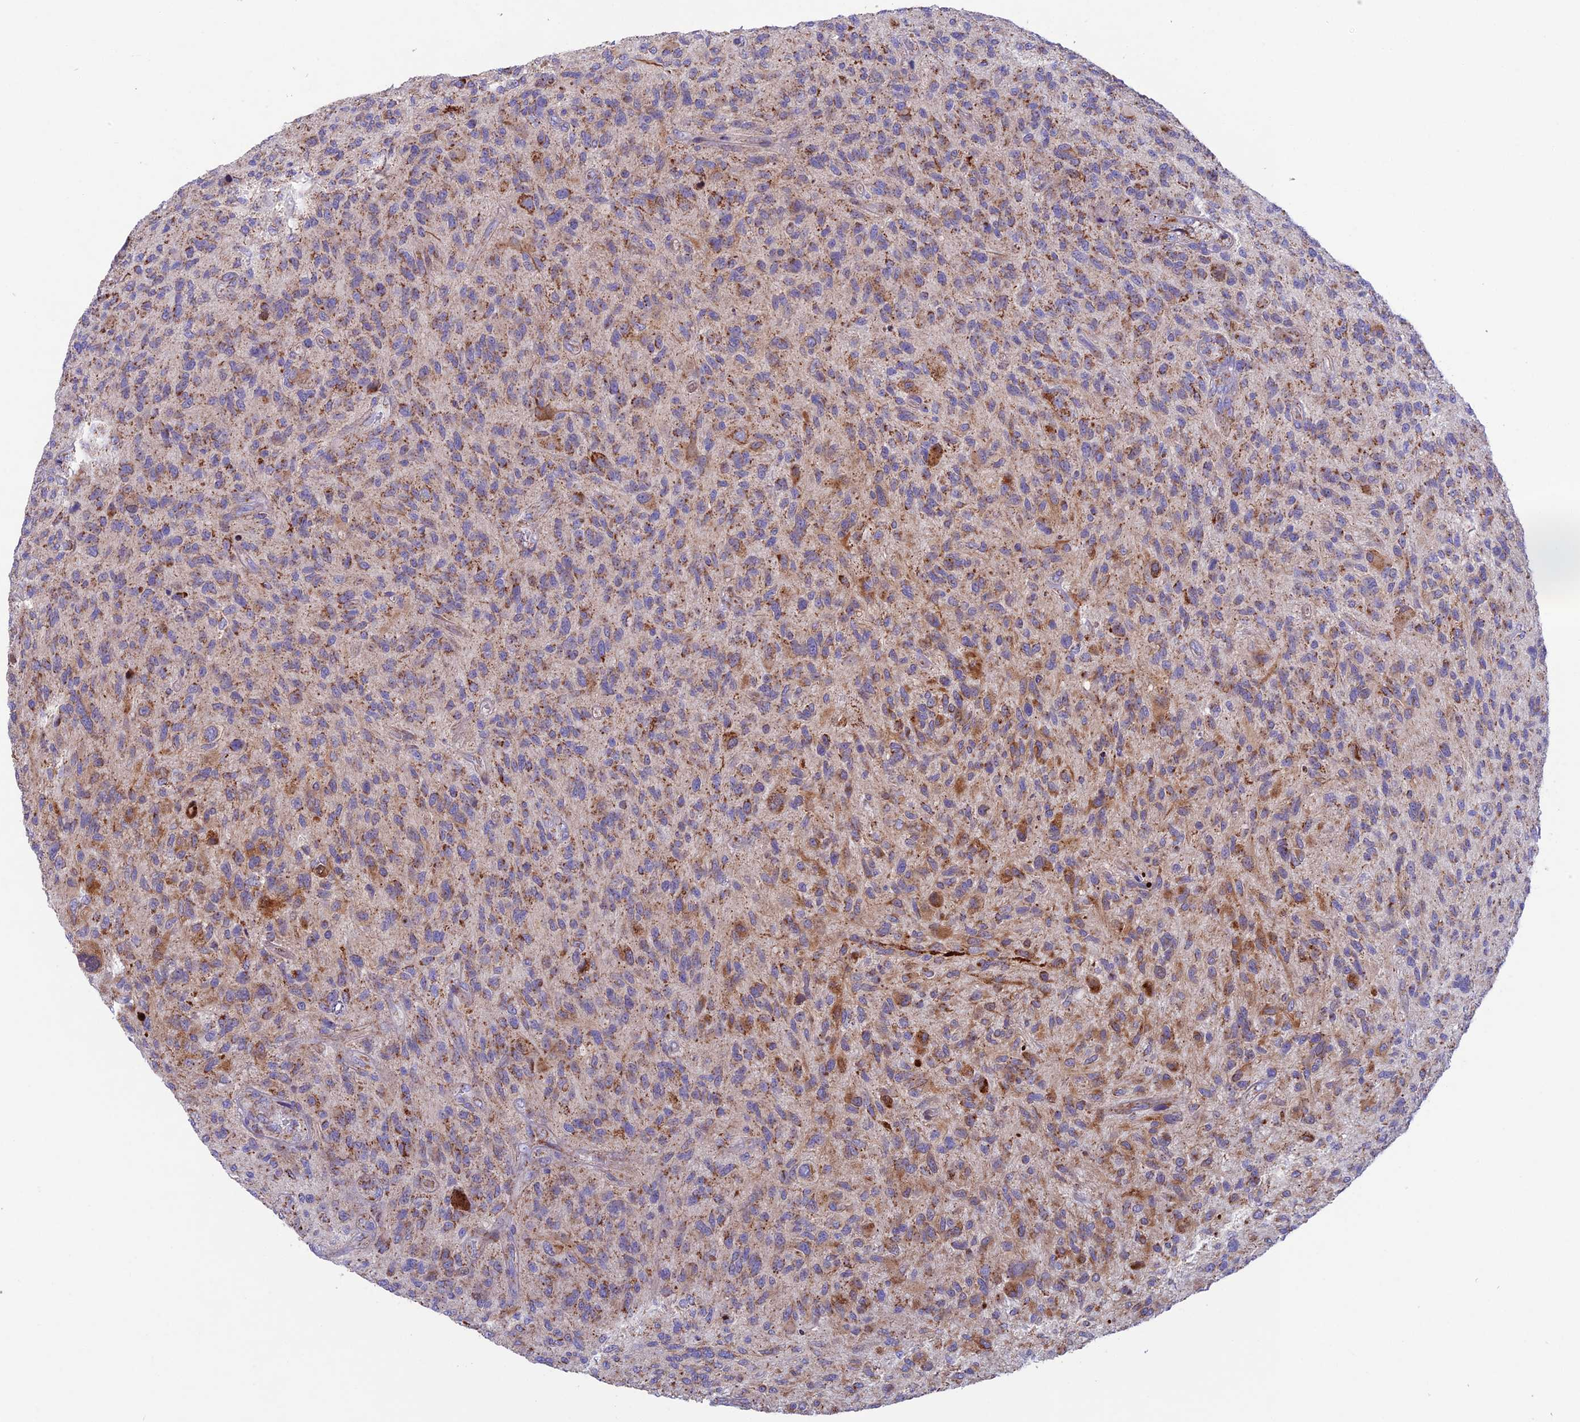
{"staining": {"intensity": "moderate", "quantity": "25%-75%", "location": "cytoplasmic/membranous"}, "tissue": "glioma", "cell_type": "Tumor cells", "image_type": "cancer", "snomed": [{"axis": "morphology", "description": "Glioma, malignant, High grade"}, {"axis": "topography", "description": "Brain"}], "caption": "Protein expression analysis of human malignant high-grade glioma reveals moderate cytoplasmic/membranous expression in about 25%-75% of tumor cells. (Brightfield microscopy of DAB IHC at high magnification).", "gene": "CS", "patient": {"sex": "male", "age": 47}}